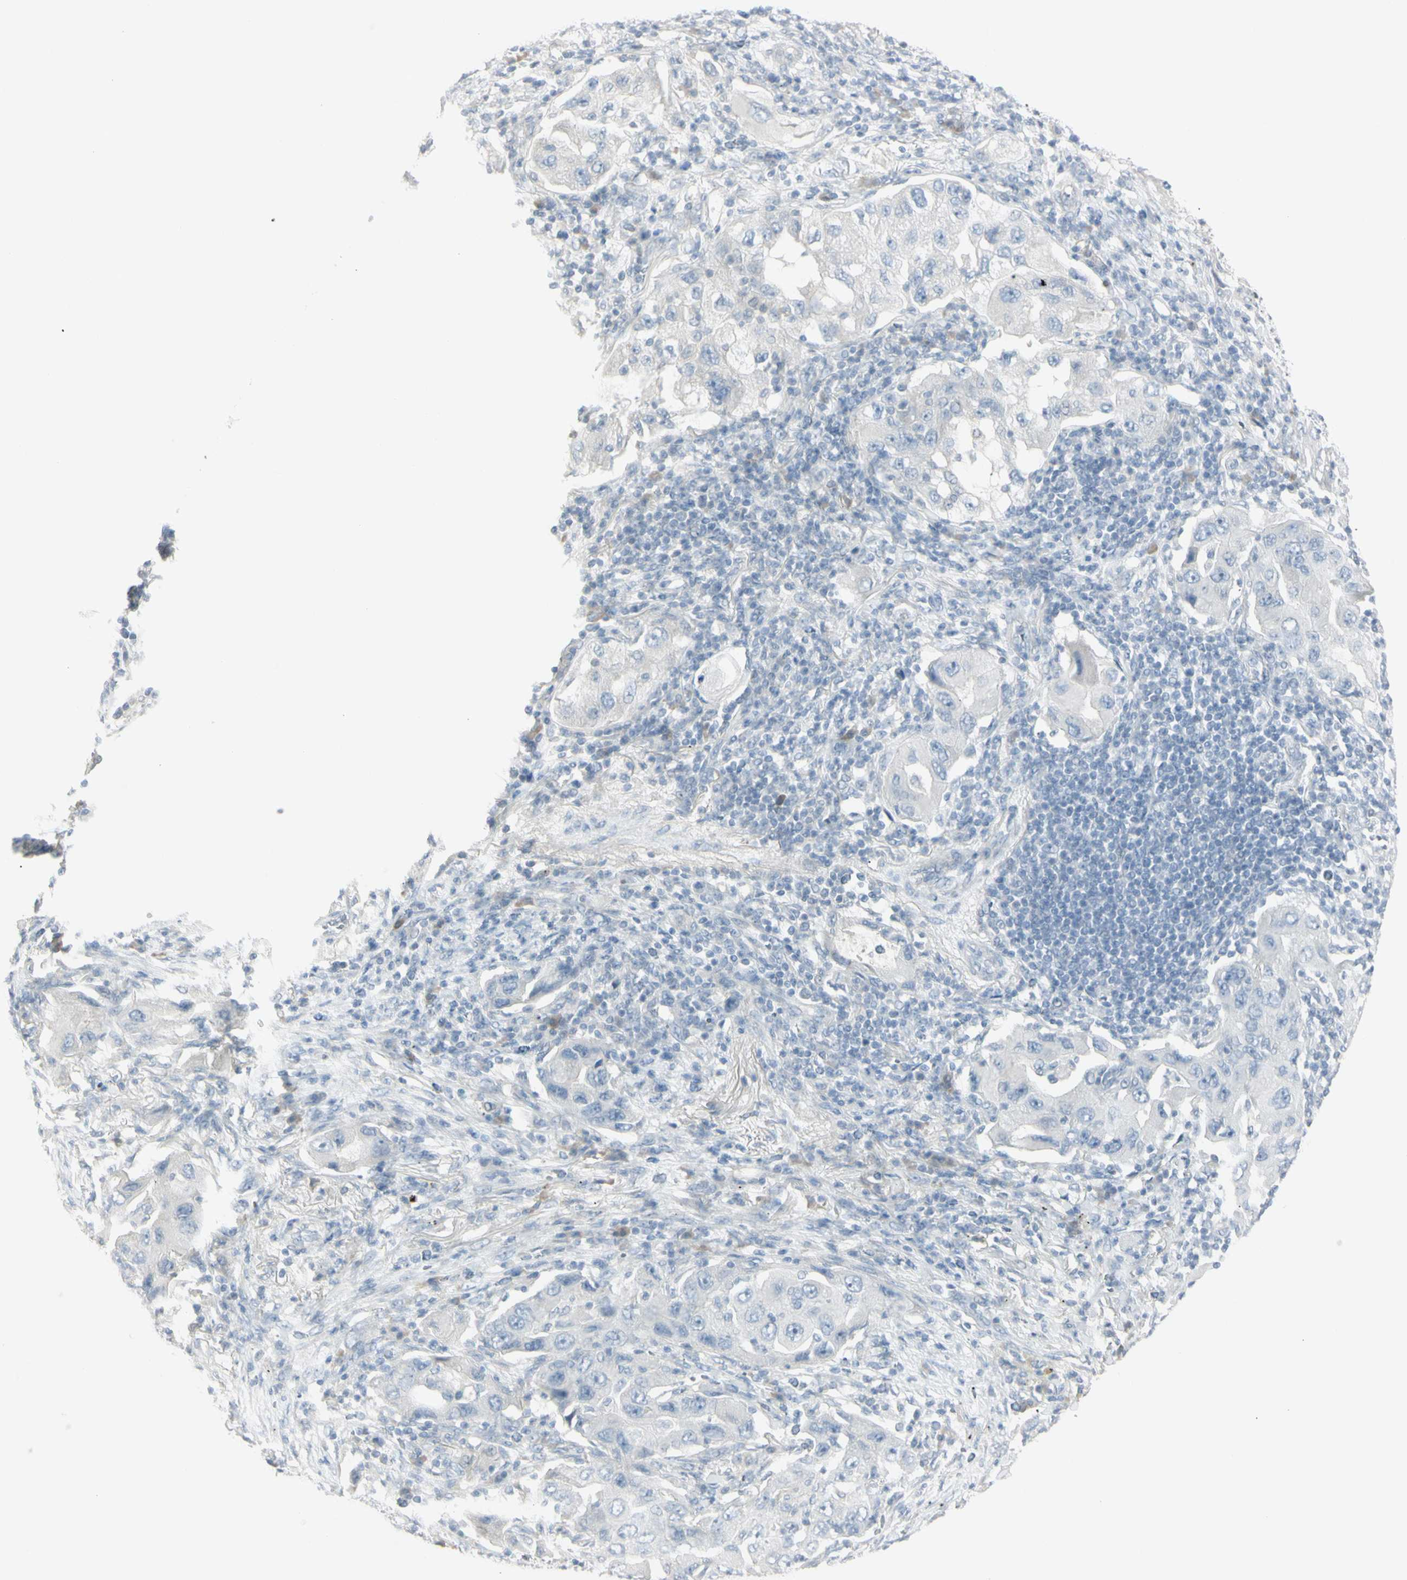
{"staining": {"intensity": "negative", "quantity": "none", "location": "none"}, "tissue": "lung cancer", "cell_type": "Tumor cells", "image_type": "cancer", "snomed": [{"axis": "morphology", "description": "Adenocarcinoma, NOS"}, {"axis": "topography", "description": "Lung"}], "caption": "Lung cancer (adenocarcinoma) stained for a protein using immunohistochemistry (IHC) shows no staining tumor cells.", "gene": "PIP", "patient": {"sex": "female", "age": 65}}